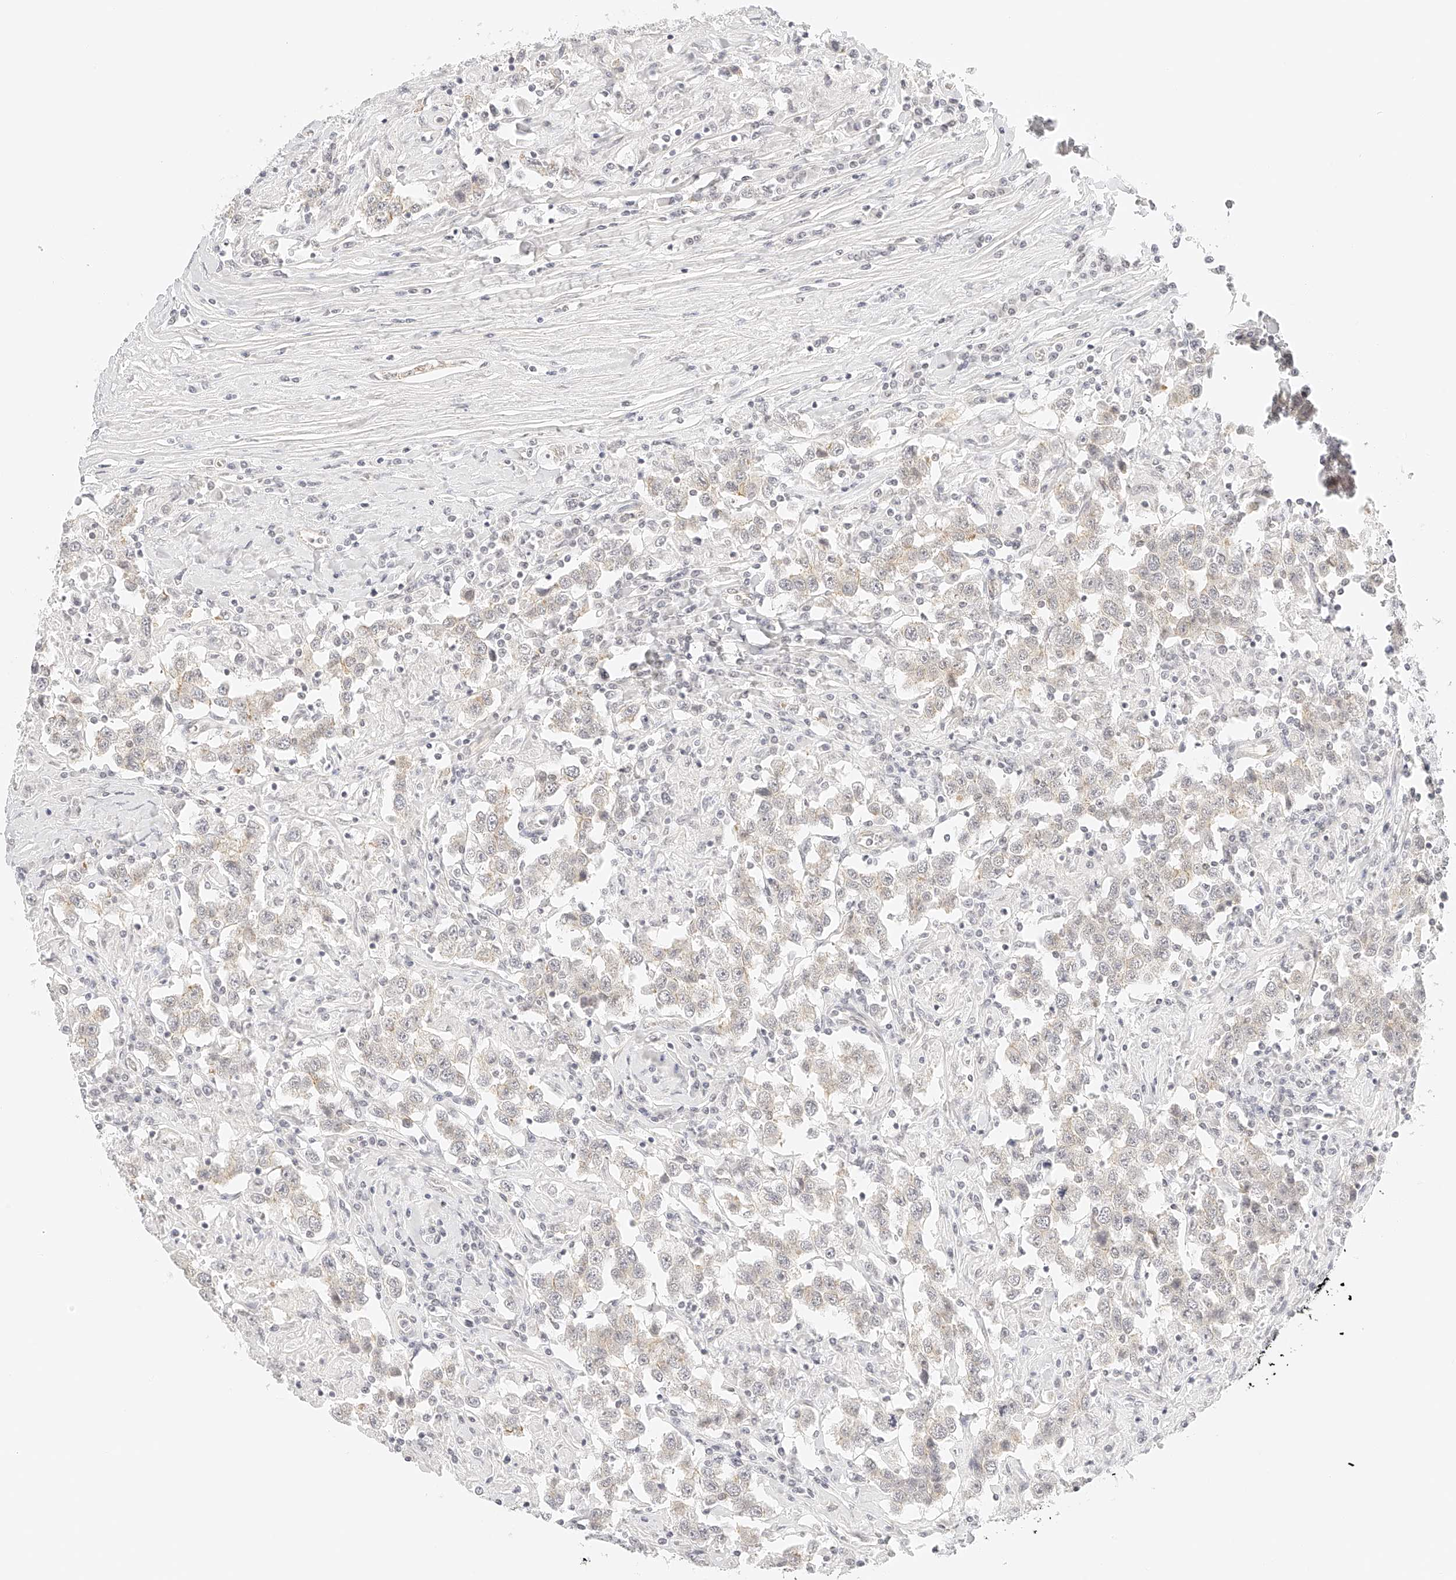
{"staining": {"intensity": "weak", "quantity": "<25%", "location": "cytoplasmic/membranous"}, "tissue": "testis cancer", "cell_type": "Tumor cells", "image_type": "cancer", "snomed": [{"axis": "morphology", "description": "Seminoma, NOS"}, {"axis": "topography", "description": "Testis"}], "caption": "Immunohistochemical staining of human testis cancer demonstrates no significant expression in tumor cells.", "gene": "ZFP69", "patient": {"sex": "male", "age": 41}}